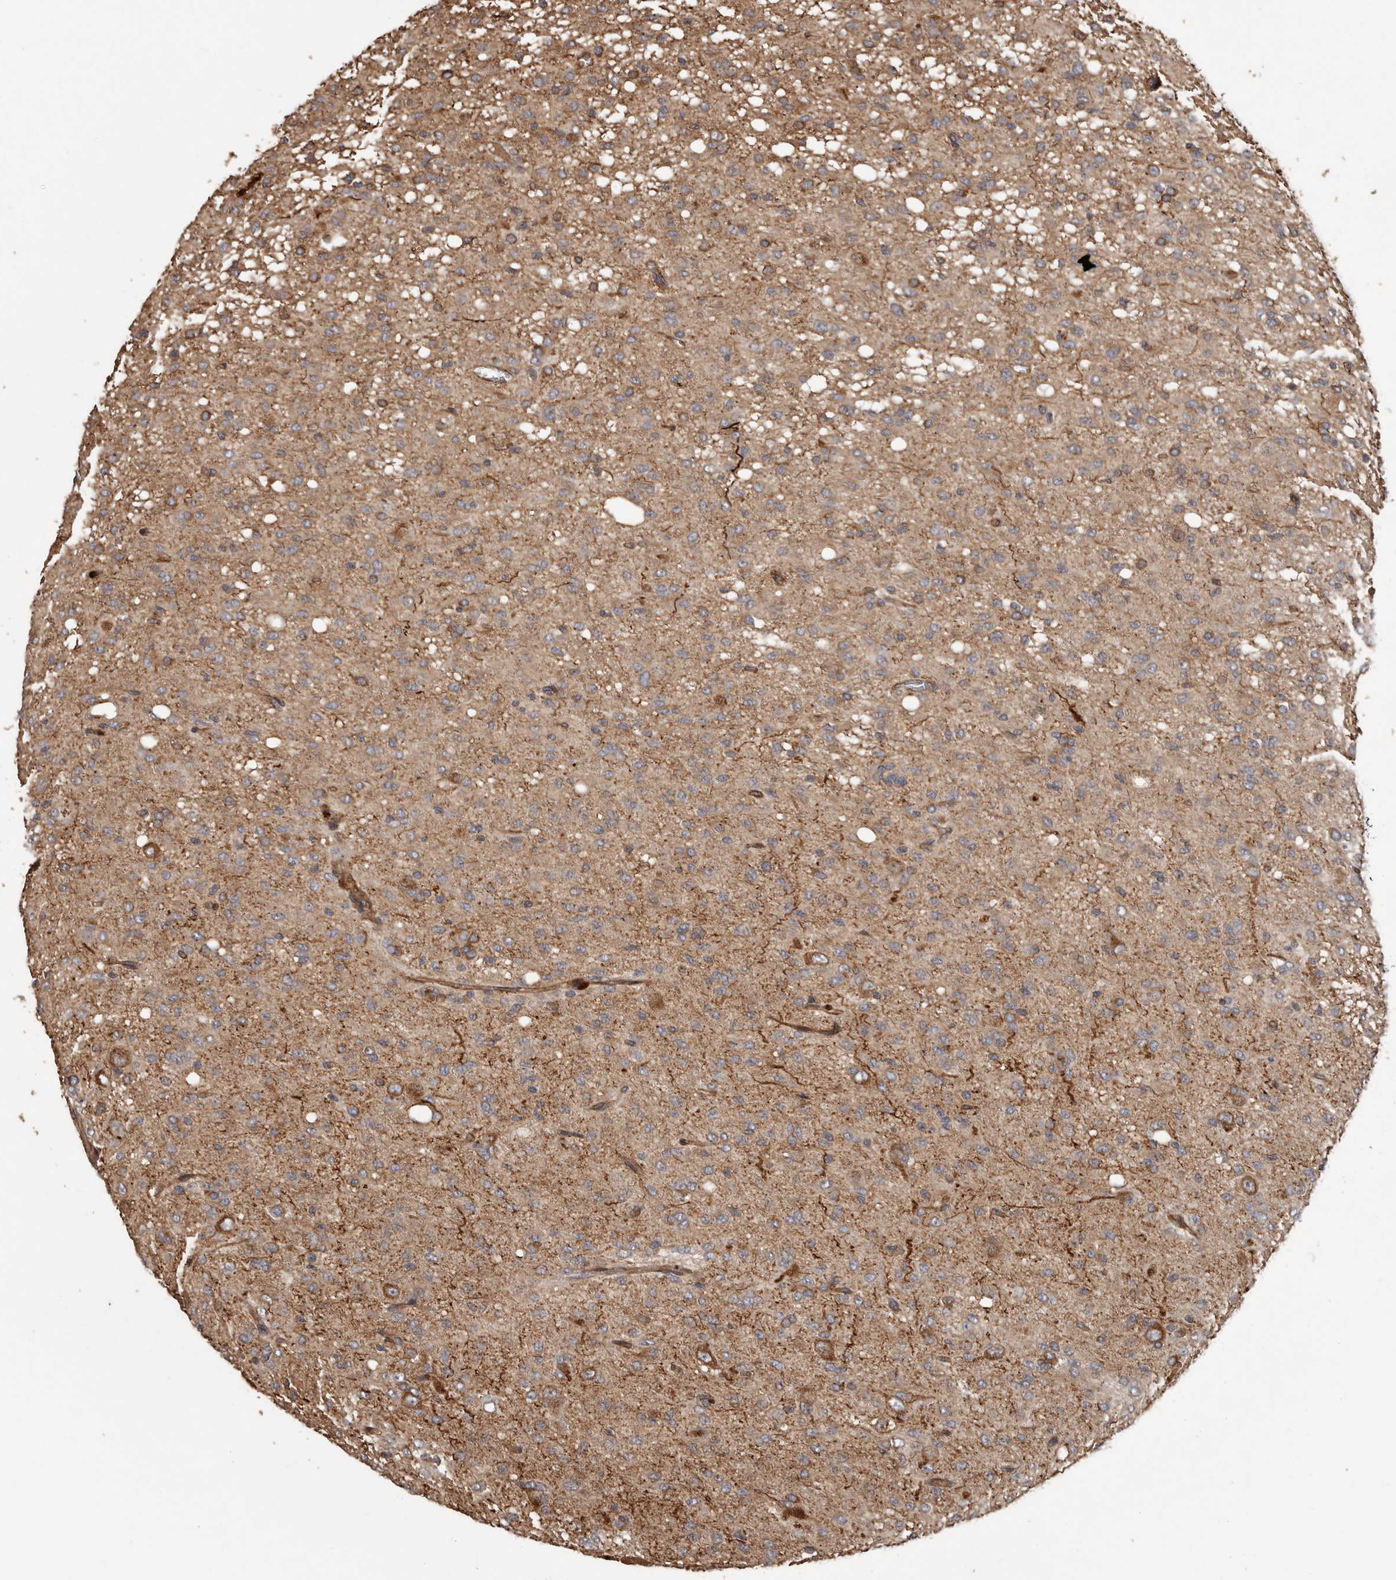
{"staining": {"intensity": "weak", "quantity": "<25%", "location": "cytoplasmic/membranous"}, "tissue": "glioma", "cell_type": "Tumor cells", "image_type": "cancer", "snomed": [{"axis": "morphology", "description": "Glioma, malignant, High grade"}, {"axis": "topography", "description": "Brain"}], "caption": "This is a photomicrograph of immunohistochemistry staining of glioma, which shows no staining in tumor cells.", "gene": "ARHGEF5", "patient": {"sex": "female", "age": 59}}